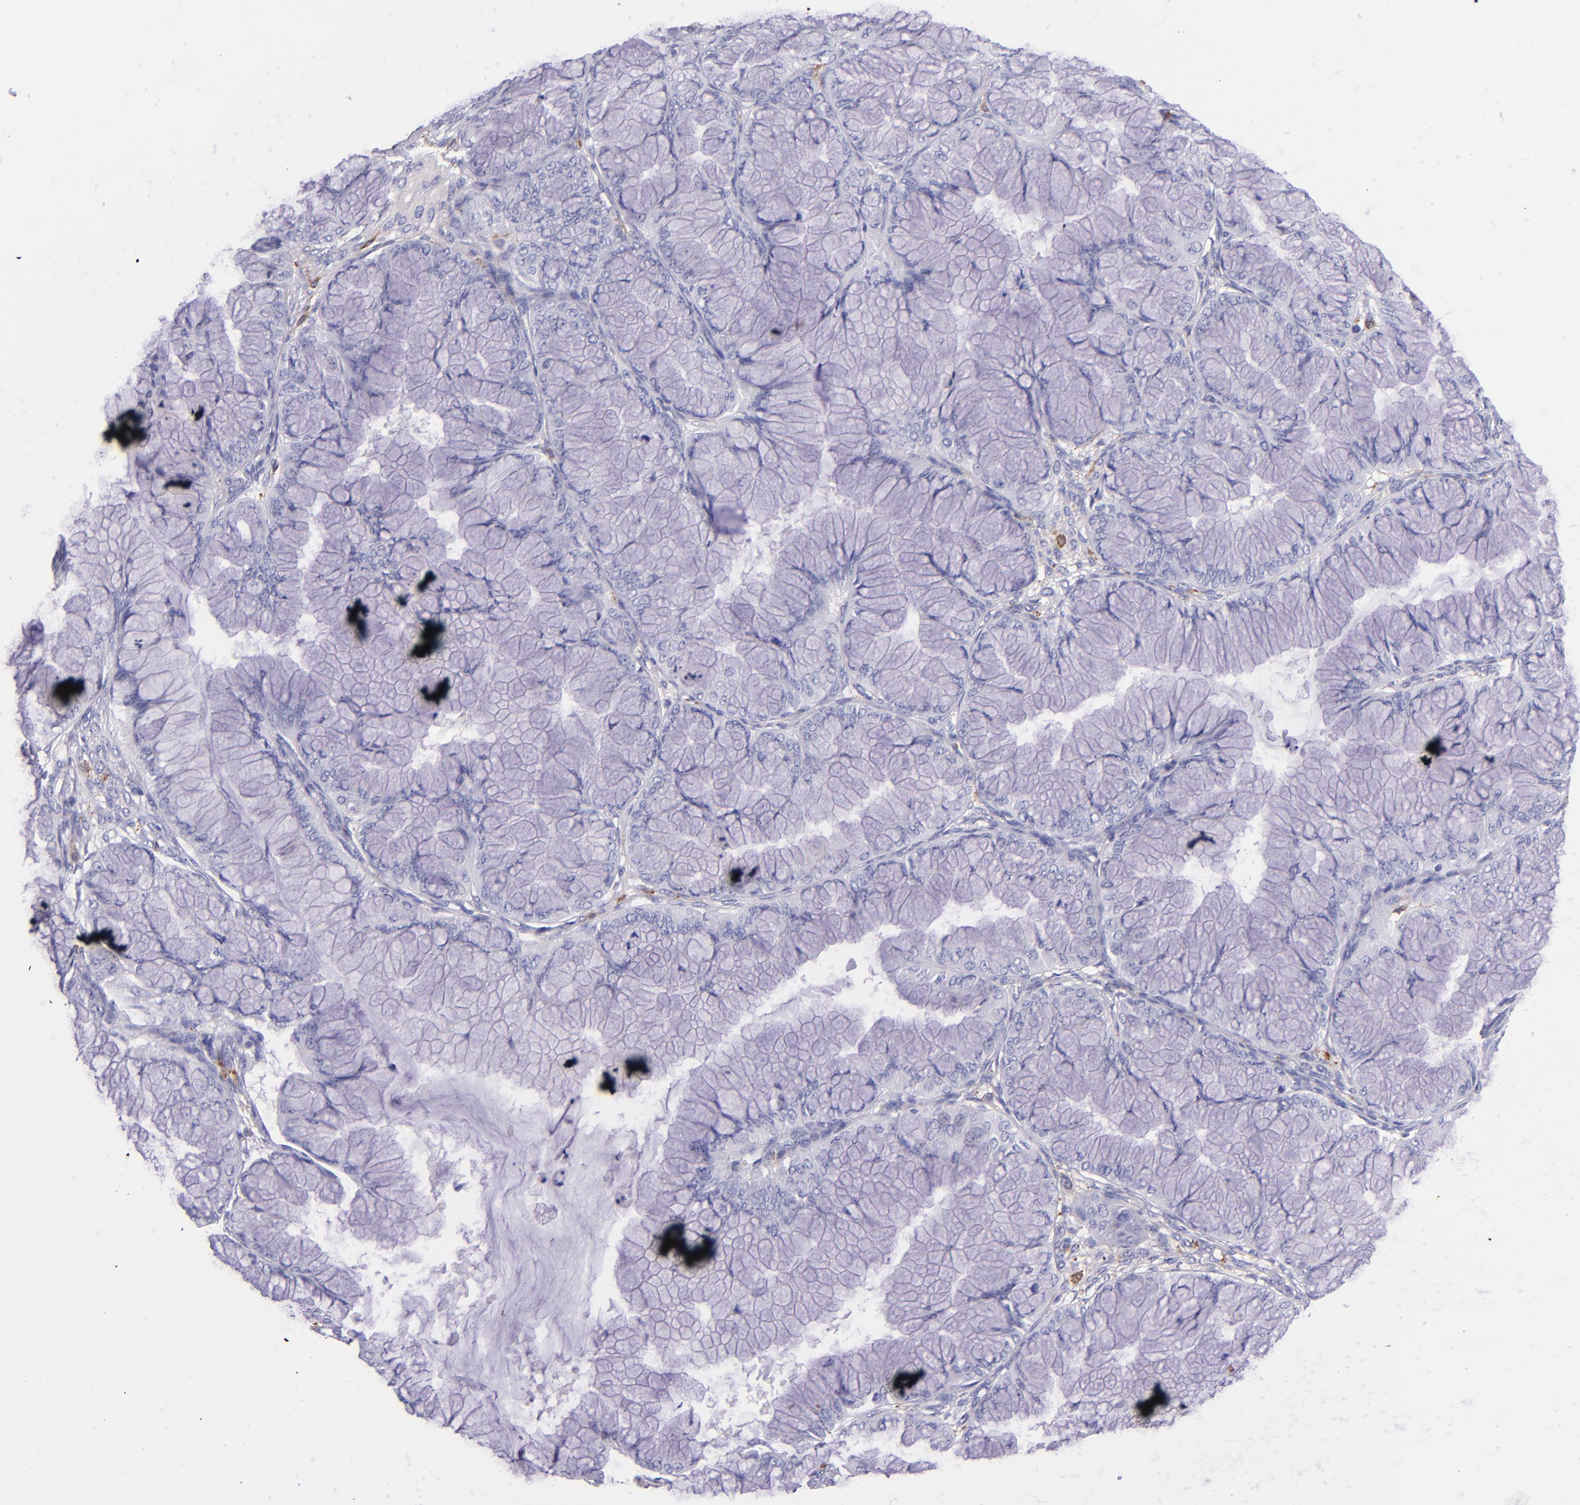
{"staining": {"intensity": "negative", "quantity": "none", "location": "none"}, "tissue": "ovarian cancer", "cell_type": "Tumor cells", "image_type": "cancer", "snomed": [{"axis": "morphology", "description": "Cystadenocarcinoma, mucinous, NOS"}, {"axis": "topography", "description": "Ovary"}], "caption": "Immunohistochemistry of mucinous cystadenocarcinoma (ovarian) exhibits no positivity in tumor cells. Nuclei are stained in blue.", "gene": "CD163", "patient": {"sex": "female", "age": 63}}